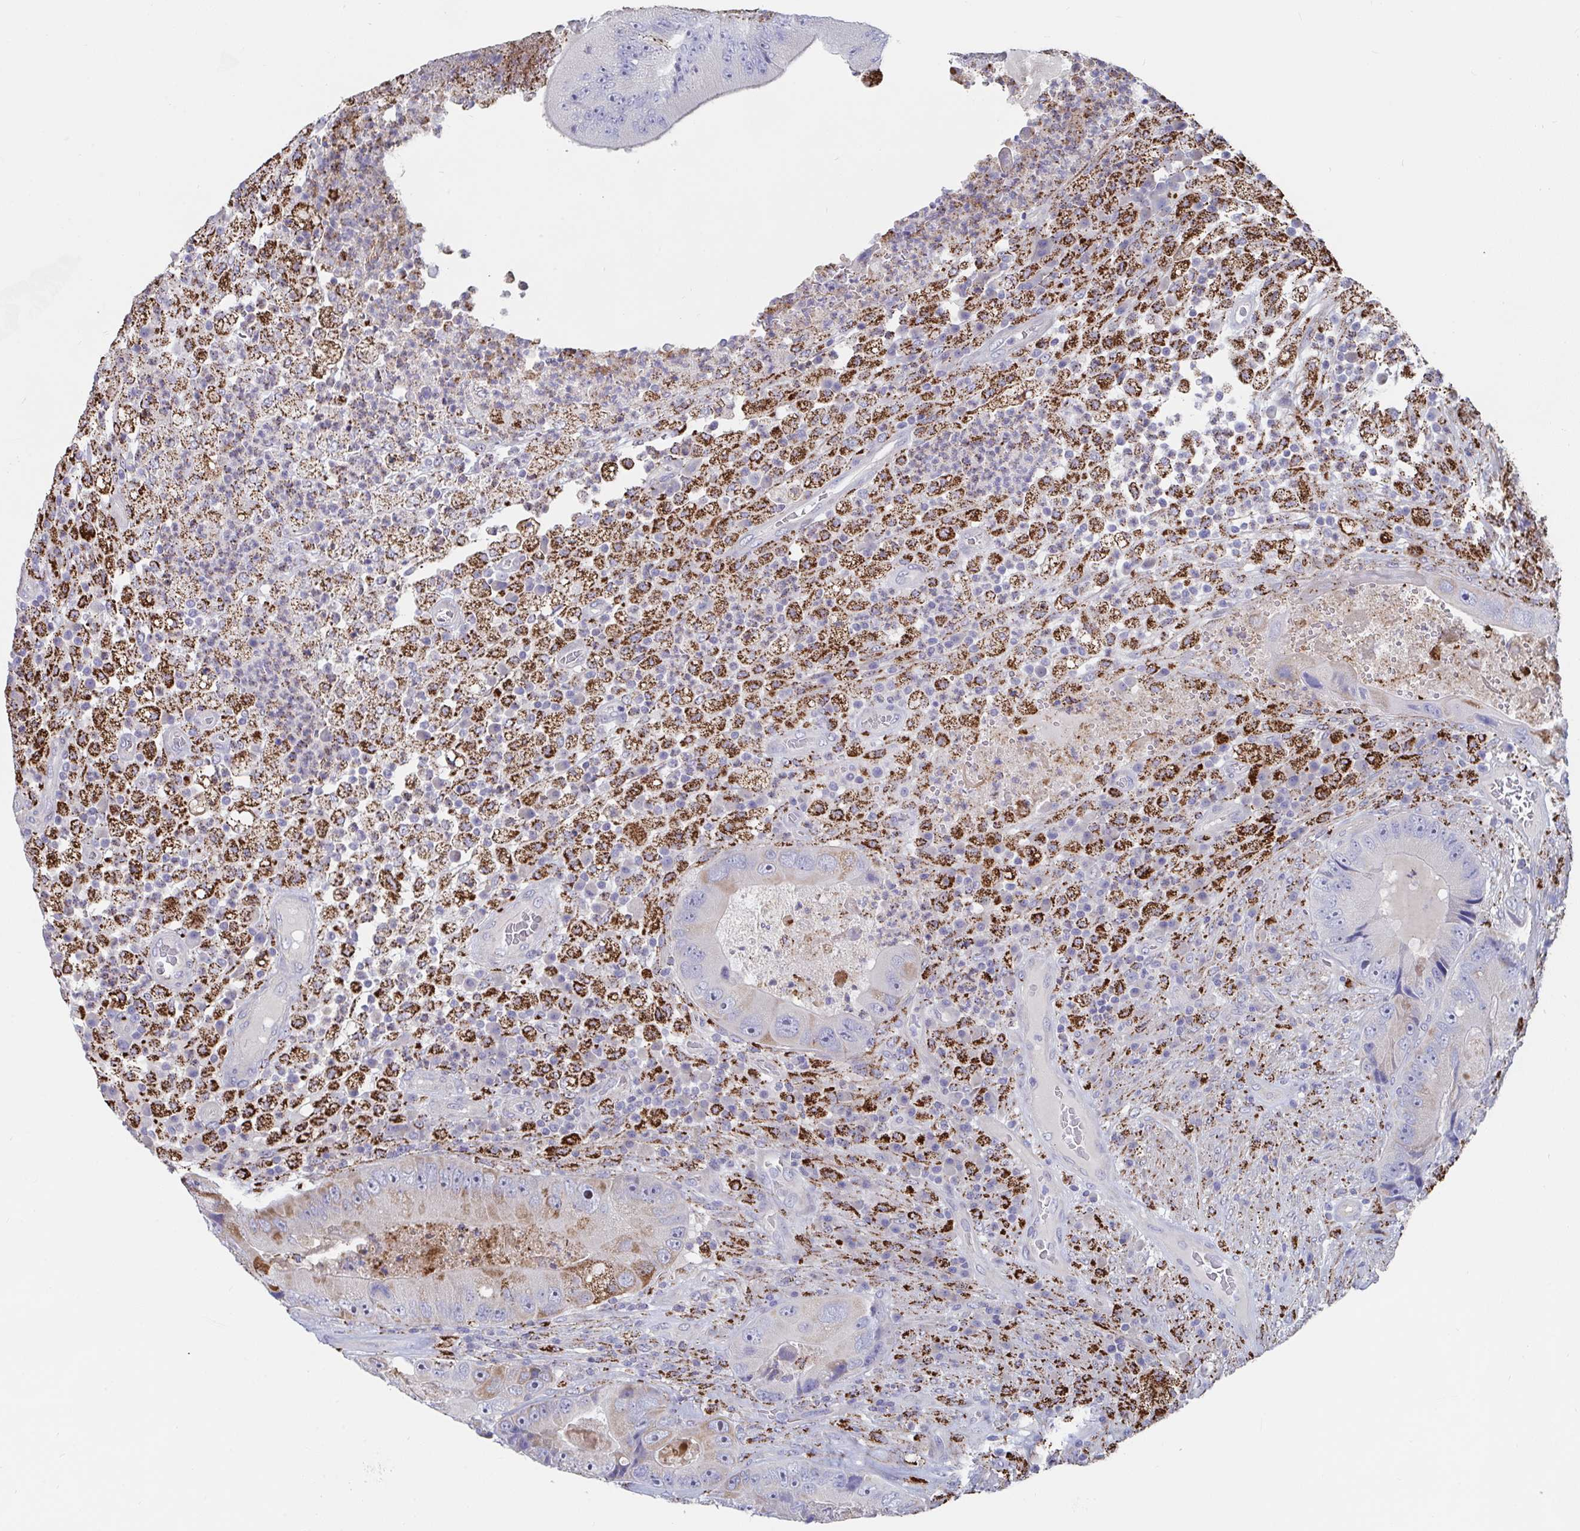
{"staining": {"intensity": "moderate", "quantity": "<25%", "location": "cytoplasmic/membranous"}, "tissue": "colorectal cancer", "cell_type": "Tumor cells", "image_type": "cancer", "snomed": [{"axis": "morphology", "description": "Adenocarcinoma, NOS"}, {"axis": "topography", "description": "Colon"}], "caption": "Colorectal cancer stained with immunohistochemistry reveals moderate cytoplasmic/membranous staining in approximately <25% of tumor cells.", "gene": "FAM156B", "patient": {"sex": "female", "age": 86}}